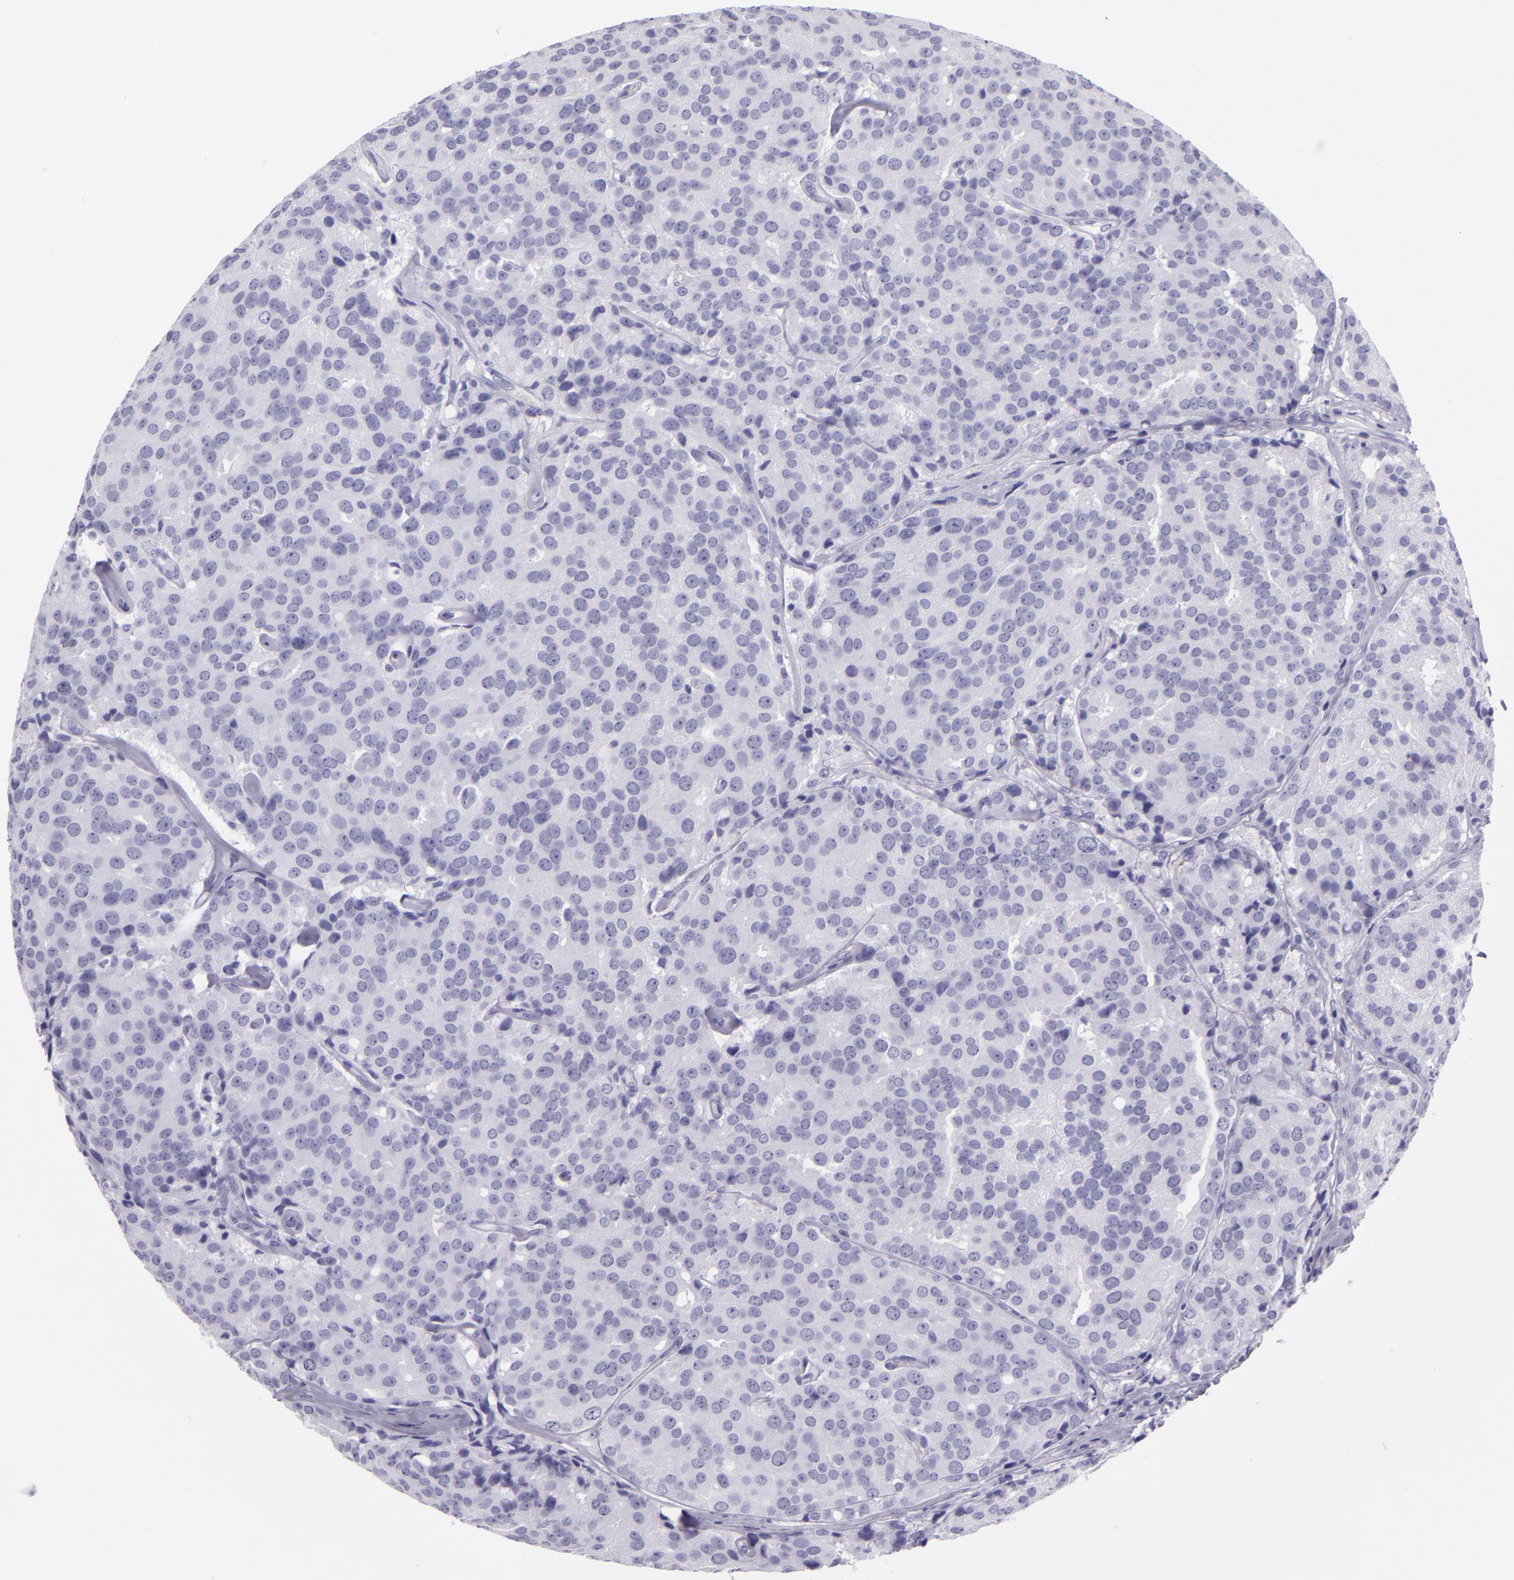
{"staining": {"intensity": "negative", "quantity": "none", "location": "none"}, "tissue": "prostate cancer", "cell_type": "Tumor cells", "image_type": "cancer", "snomed": [{"axis": "morphology", "description": "Adenocarcinoma, High grade"}, {"axis": "topography", "description": "Prostate"}], "caption": "IHC micrograph of neoplastic tissue: human adenocarcinoma (high-grade) (prostate) stained with DAB reveals no significant protein staining in tumor cells. The staining is performed using DAB brown chromogen with nuclei counter-stained in using hematoxylin.", "gene": "CR2", "patient": {"sex": "male", "age": 64}}